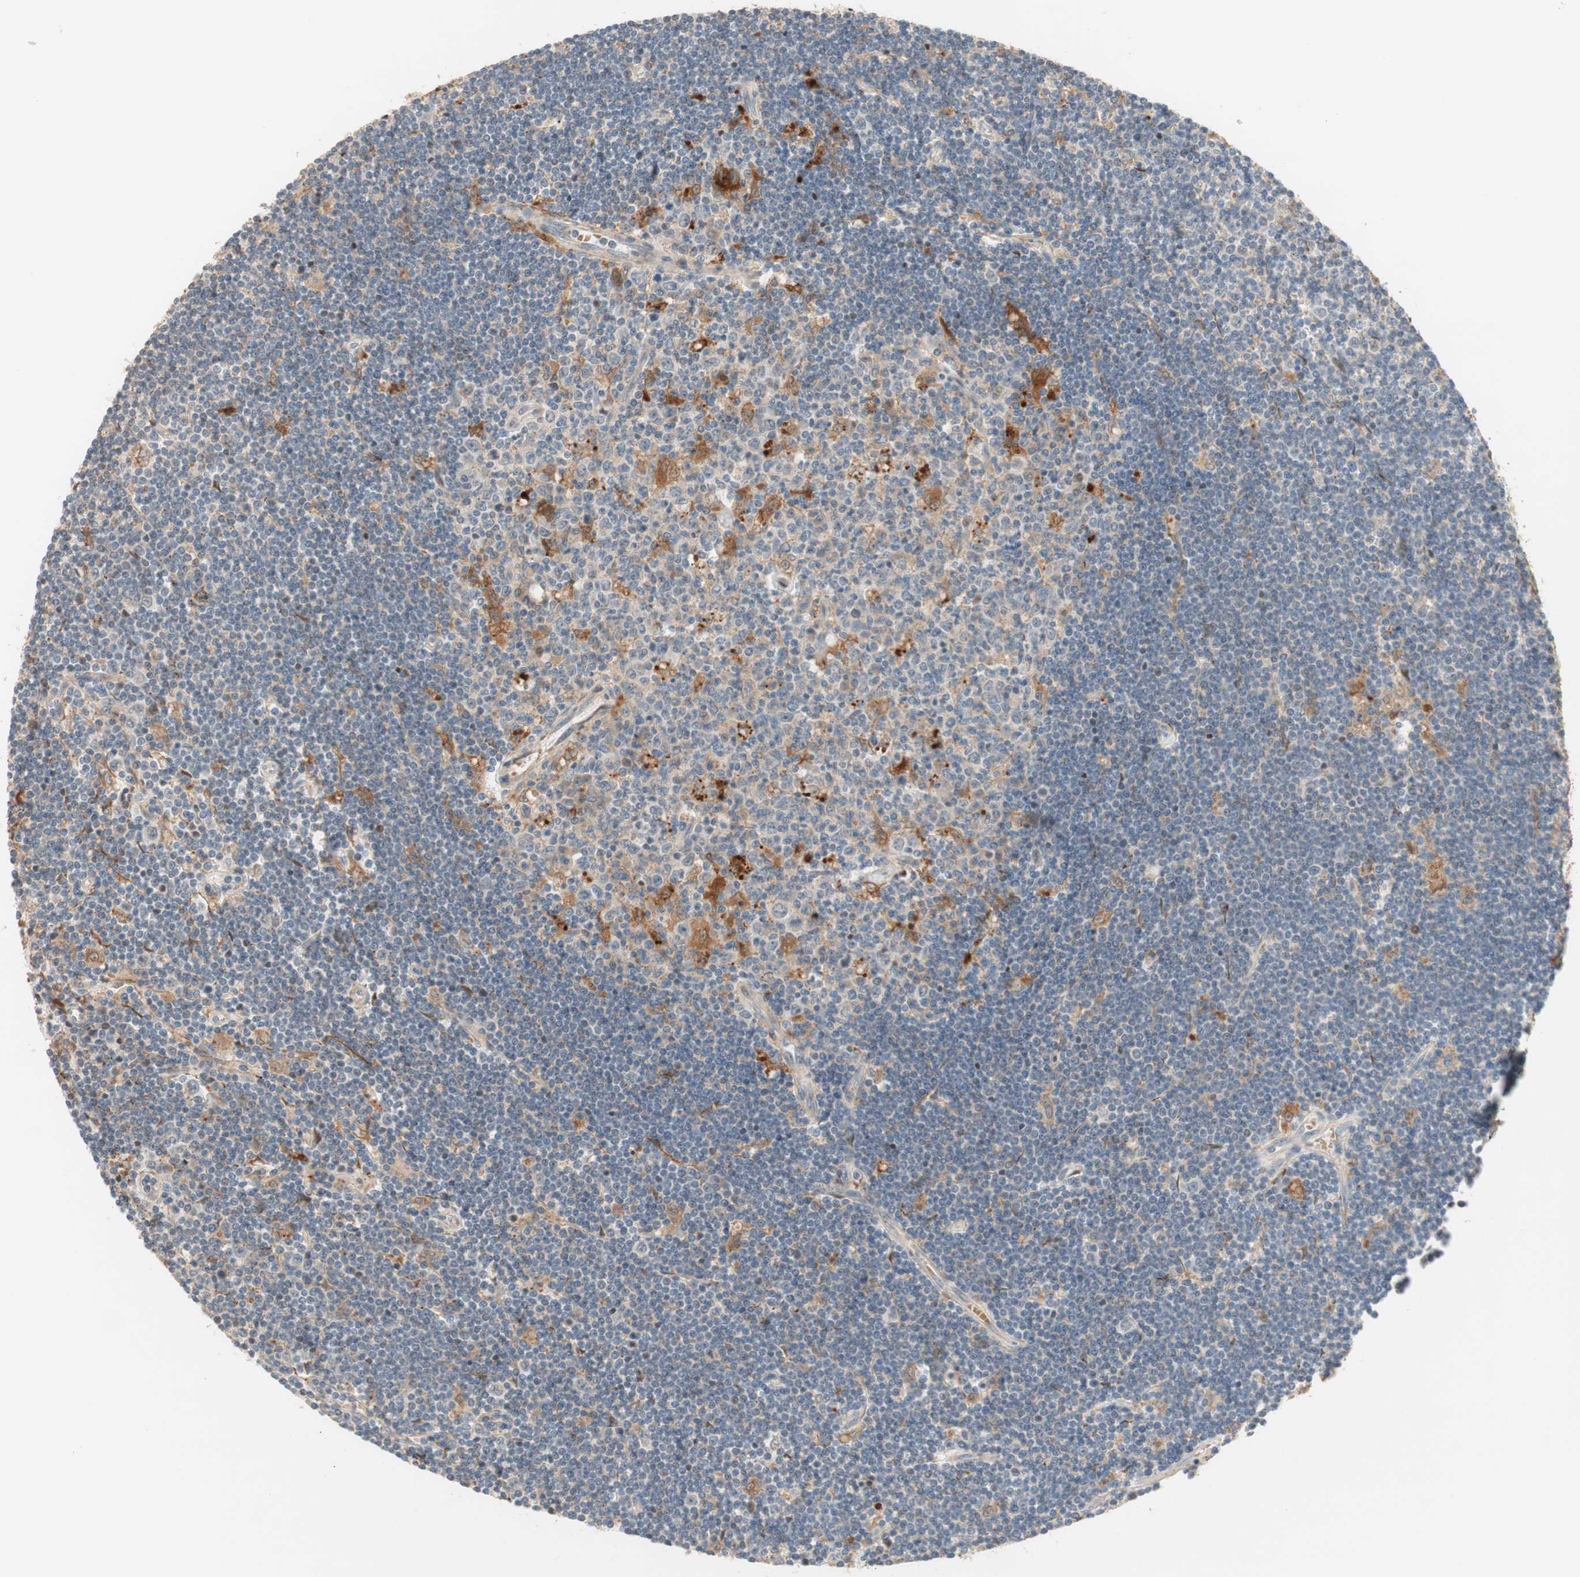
{"staining": {"intensity": "negative", "quantity": "none", "location": "none"}, "tissue": "lymphoma", "cell_type": "Tumor cells", "image_type": "cancer", "snomed": [{"axis": "morphology", "description": "Malignant lymphoma, non-Hodgkin's type, Low grade"}, {"axis": "topography", "description": "Spleen"}], "caption": "Lymphoma stained for a protein using immunohistochemistry shows no positivity tumor cells.", "gene": "PTPN21", "patient": {"sex": "male", "age": 76}}